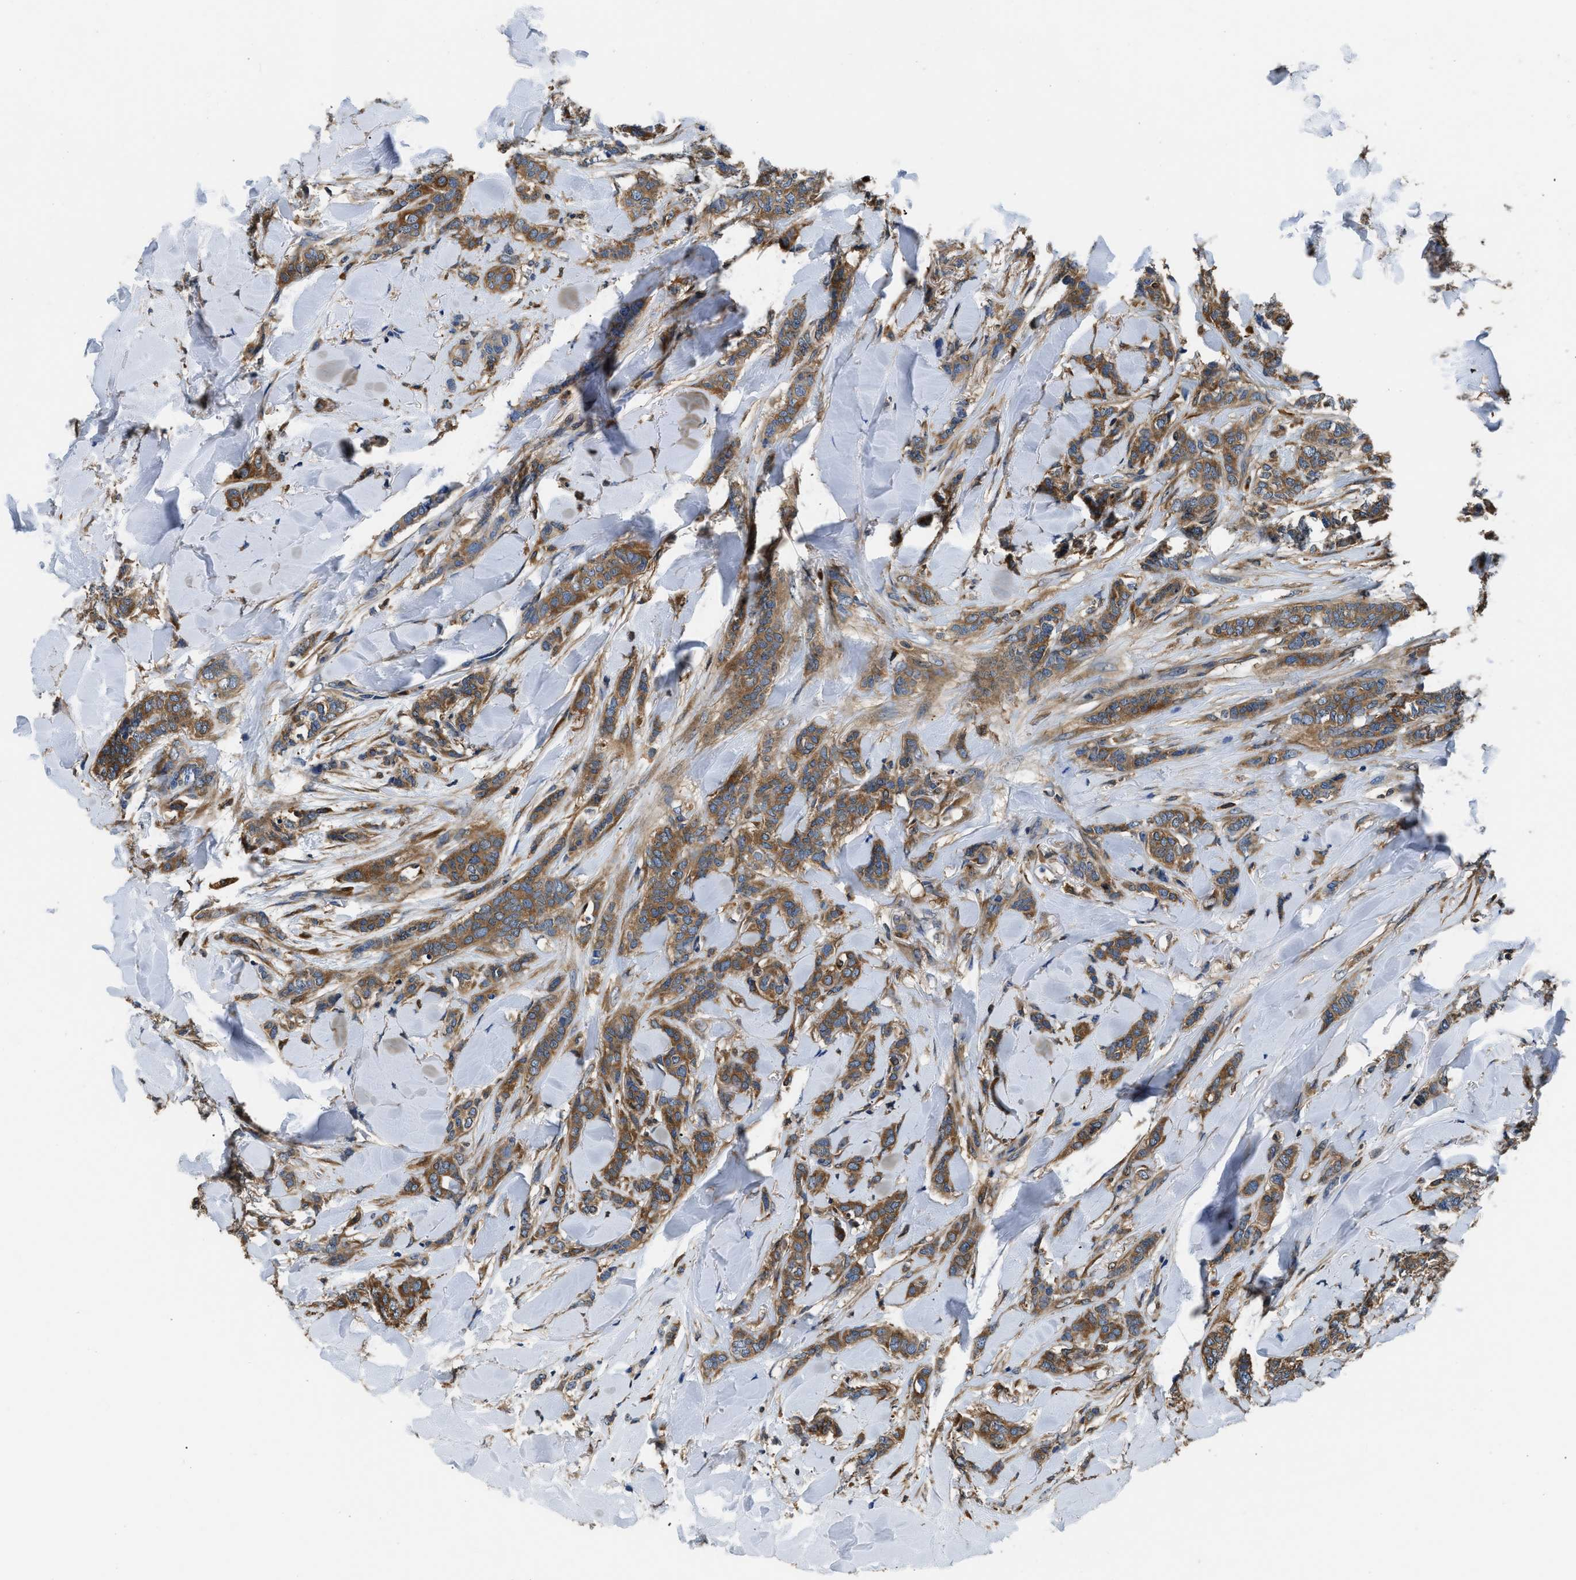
{"staining": {"intensity": "moderate", "quantity": ">75%", "location": "cytoplasmic/membranous"}, "tissue": "breast cancer", "cell_type": "Tumor cells", "image_type": "cancer", "snomed": [{"axis": "morphology", "description": "Lobular carcinoma"}, {"axis": "topography", "description": "Skin"}, {"axis": "topography", "description": "Breast"}], "caption": "A medium amount of moderate cytoplasmic/membranous positivity is seen in about >75% of tumor cells in breast cancer tissue.", "gene": "PKM", "patient": {"sex": "female", "age": 46}}